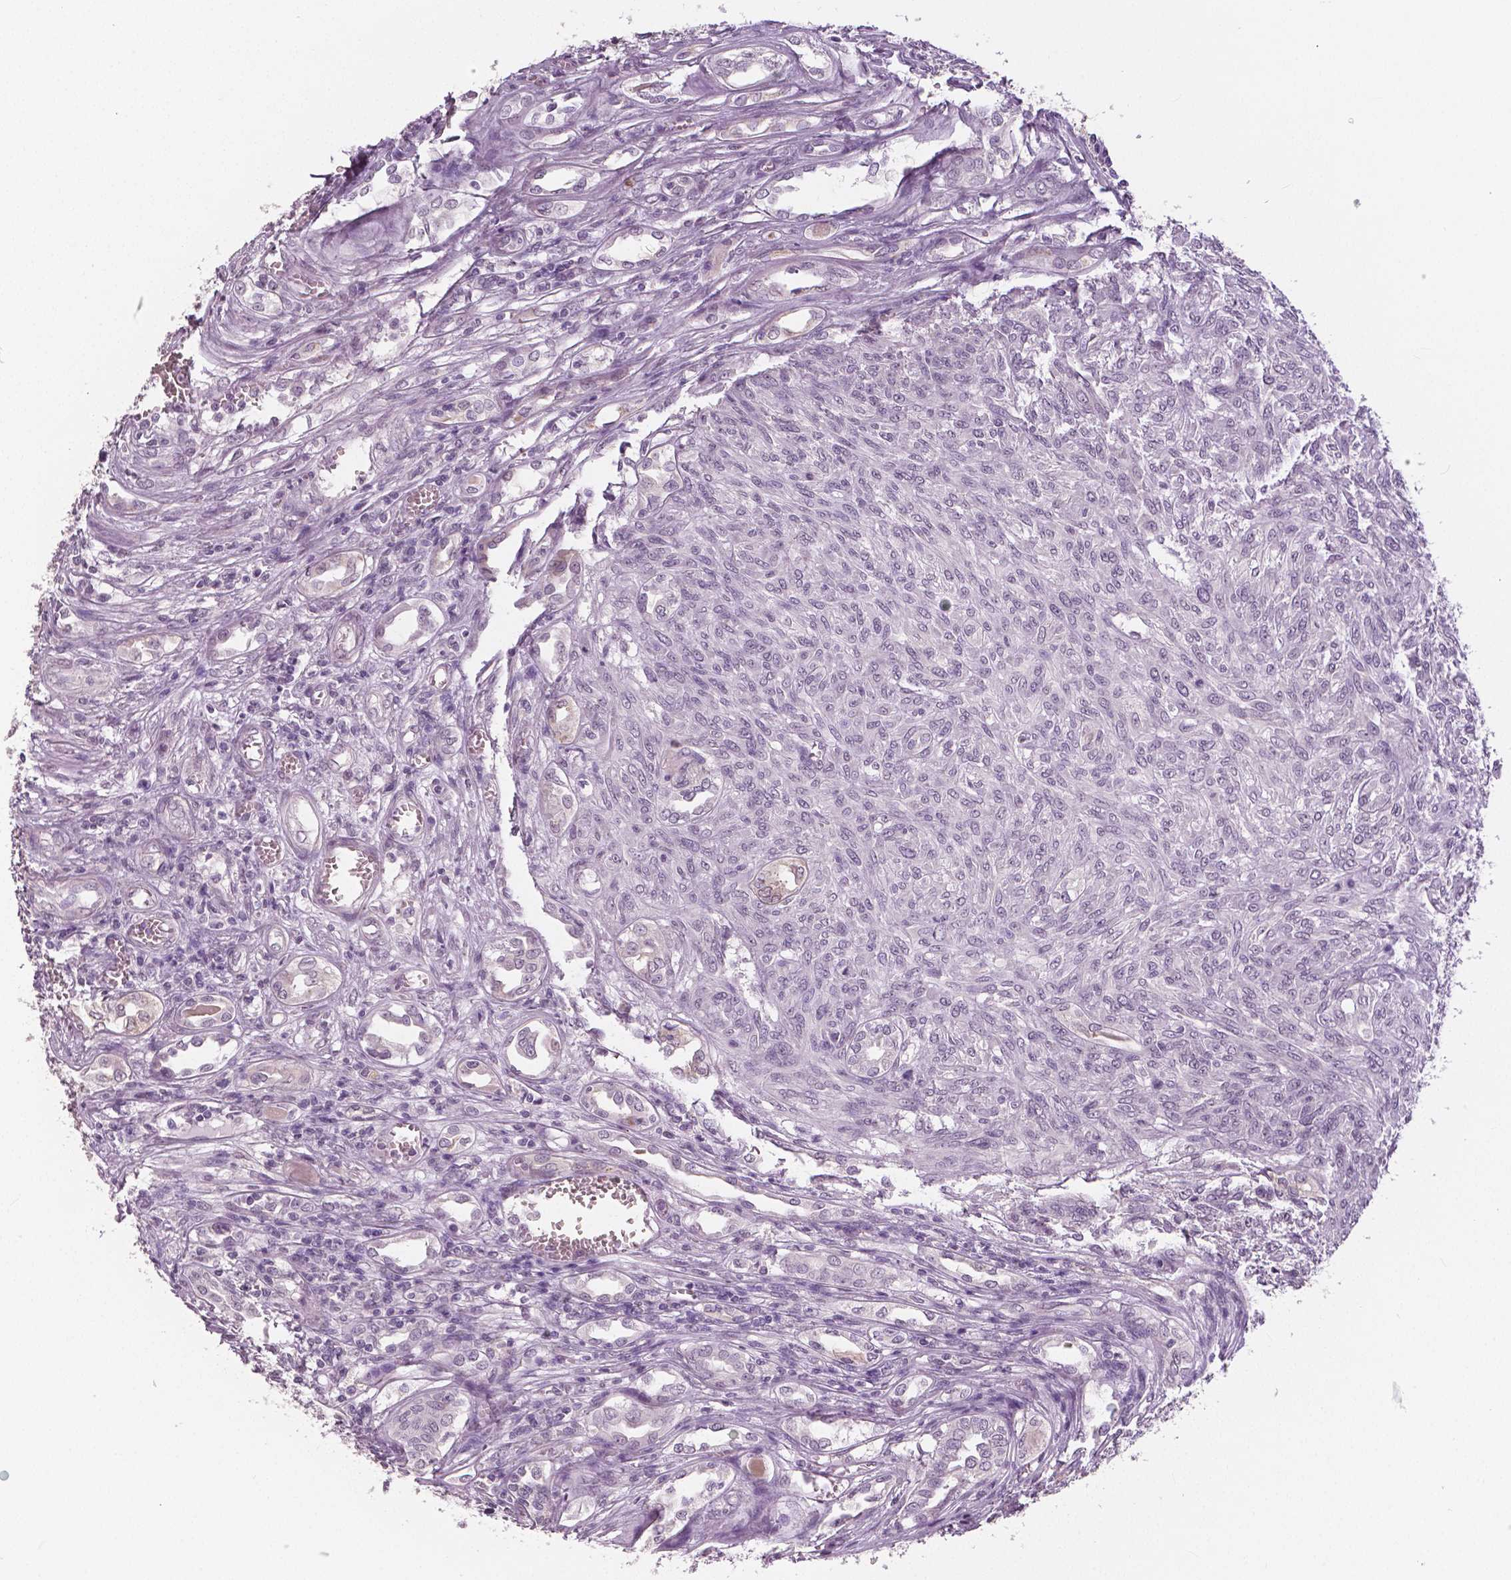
{"staining": {"intensity": "negative", "quantity": "none", "location": "none"}, "tissue": "renal cancer", "cell_type": "Tumor cells", "image_type": "cancer", "snomed": [{"axis": "morphology", "description": "Adenocarcinoma, NOS"}, {"axis": "topography", "description": "Kidney"}], "caption": "Image shows no protein positivity in tumor cells of adenocarcinoma (renal) tissue.", "gene": "NECAB1", "patient": {"sex": "male", "age": 58}}